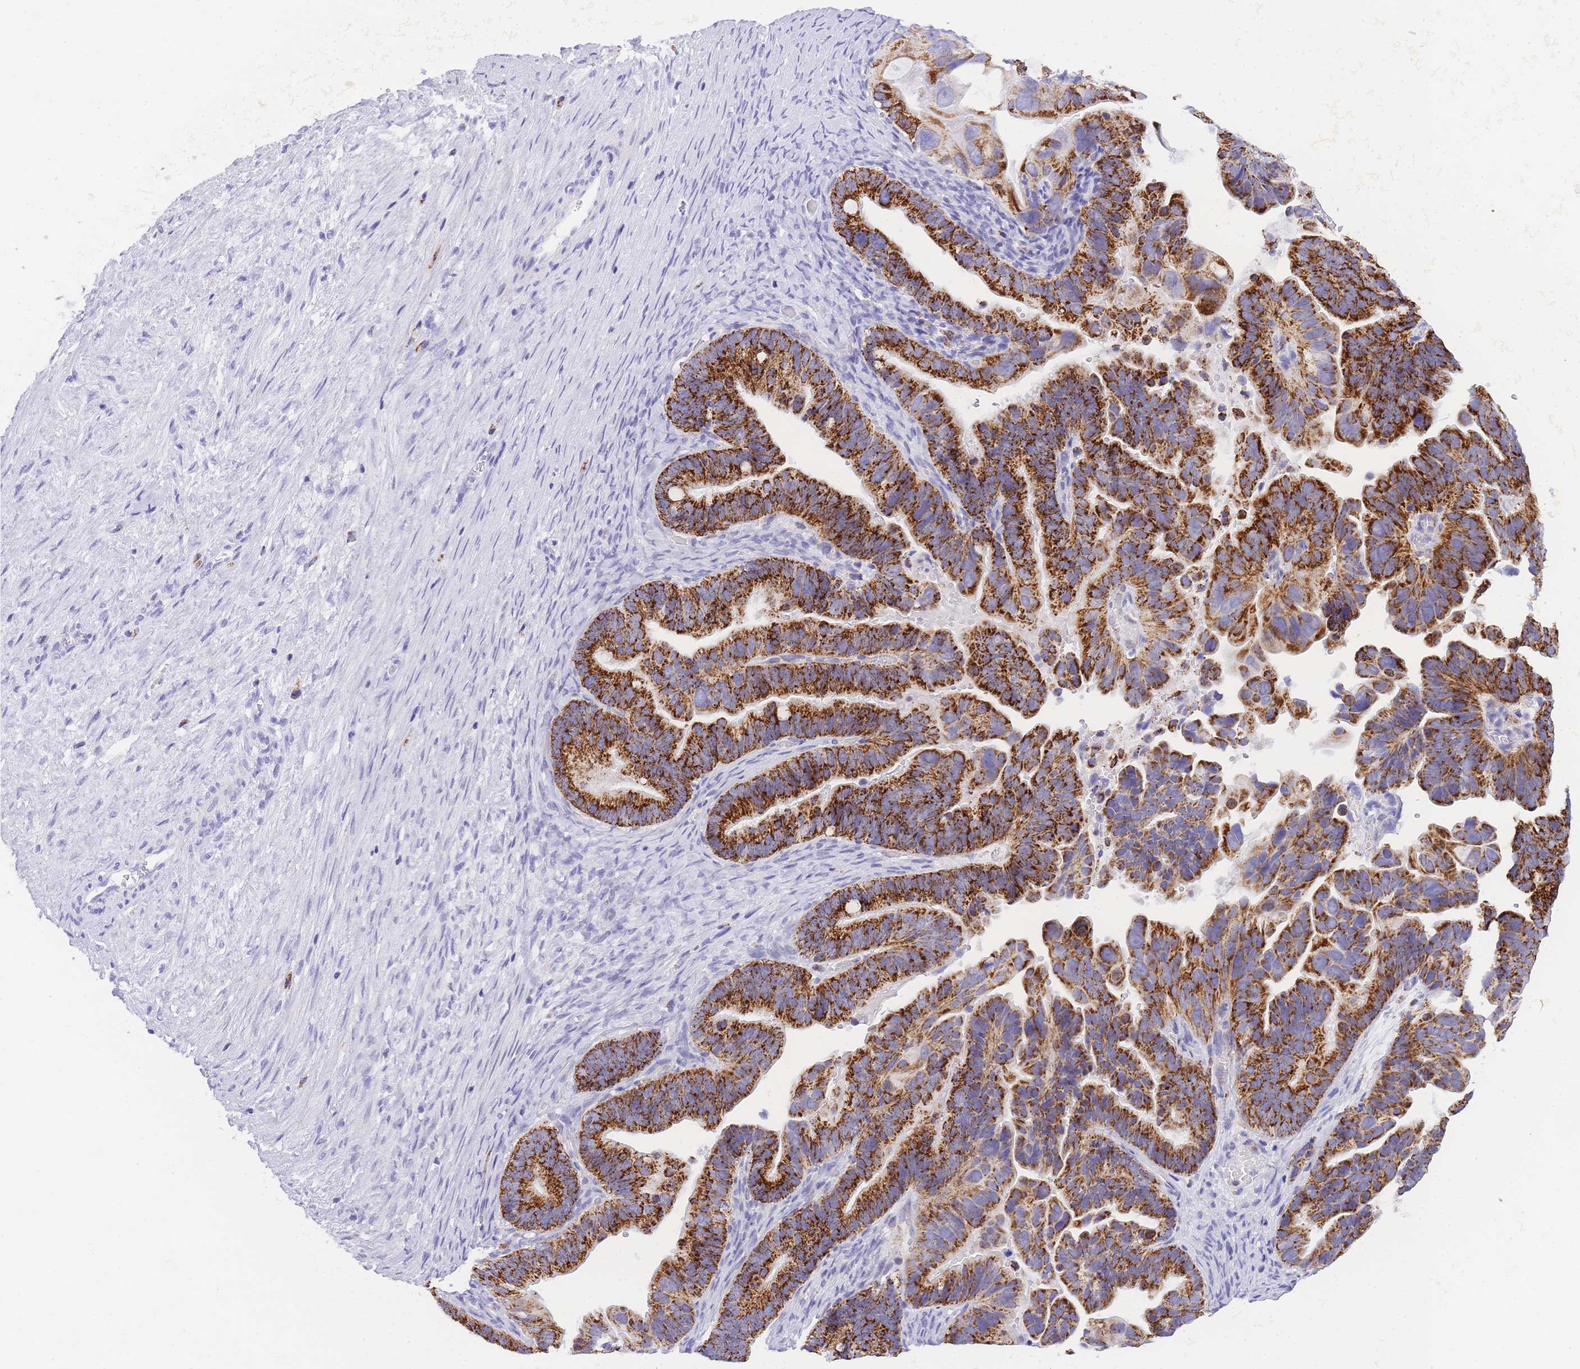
{"staining": {"intensity": "strong", "quantity": ">75%", "location": "cytoplasmic/membranous"}, "tissue": "ovarian cancer", "cell_type": "Tumor cells", "image_type": "cancer", "snomed": [{"axis": "morphology", "description": "Cystadenocarcinoma, serous, NOS"}, {"axis": "topography", "description": "Ovary"}], "caption": "The immunohistochemical stain shows strong cytoplasmic/membranous positivity in tumor cells of serous cystadenocarcinoma (ovarian) tissue. The staining was performed using DAB to visualize the protein expression in brown, while the nuclei were stained in blue with hematoxylin (Magnification: 20x).", "gene": "NKD2", "patient": {"sex": "female", "age": 56}}